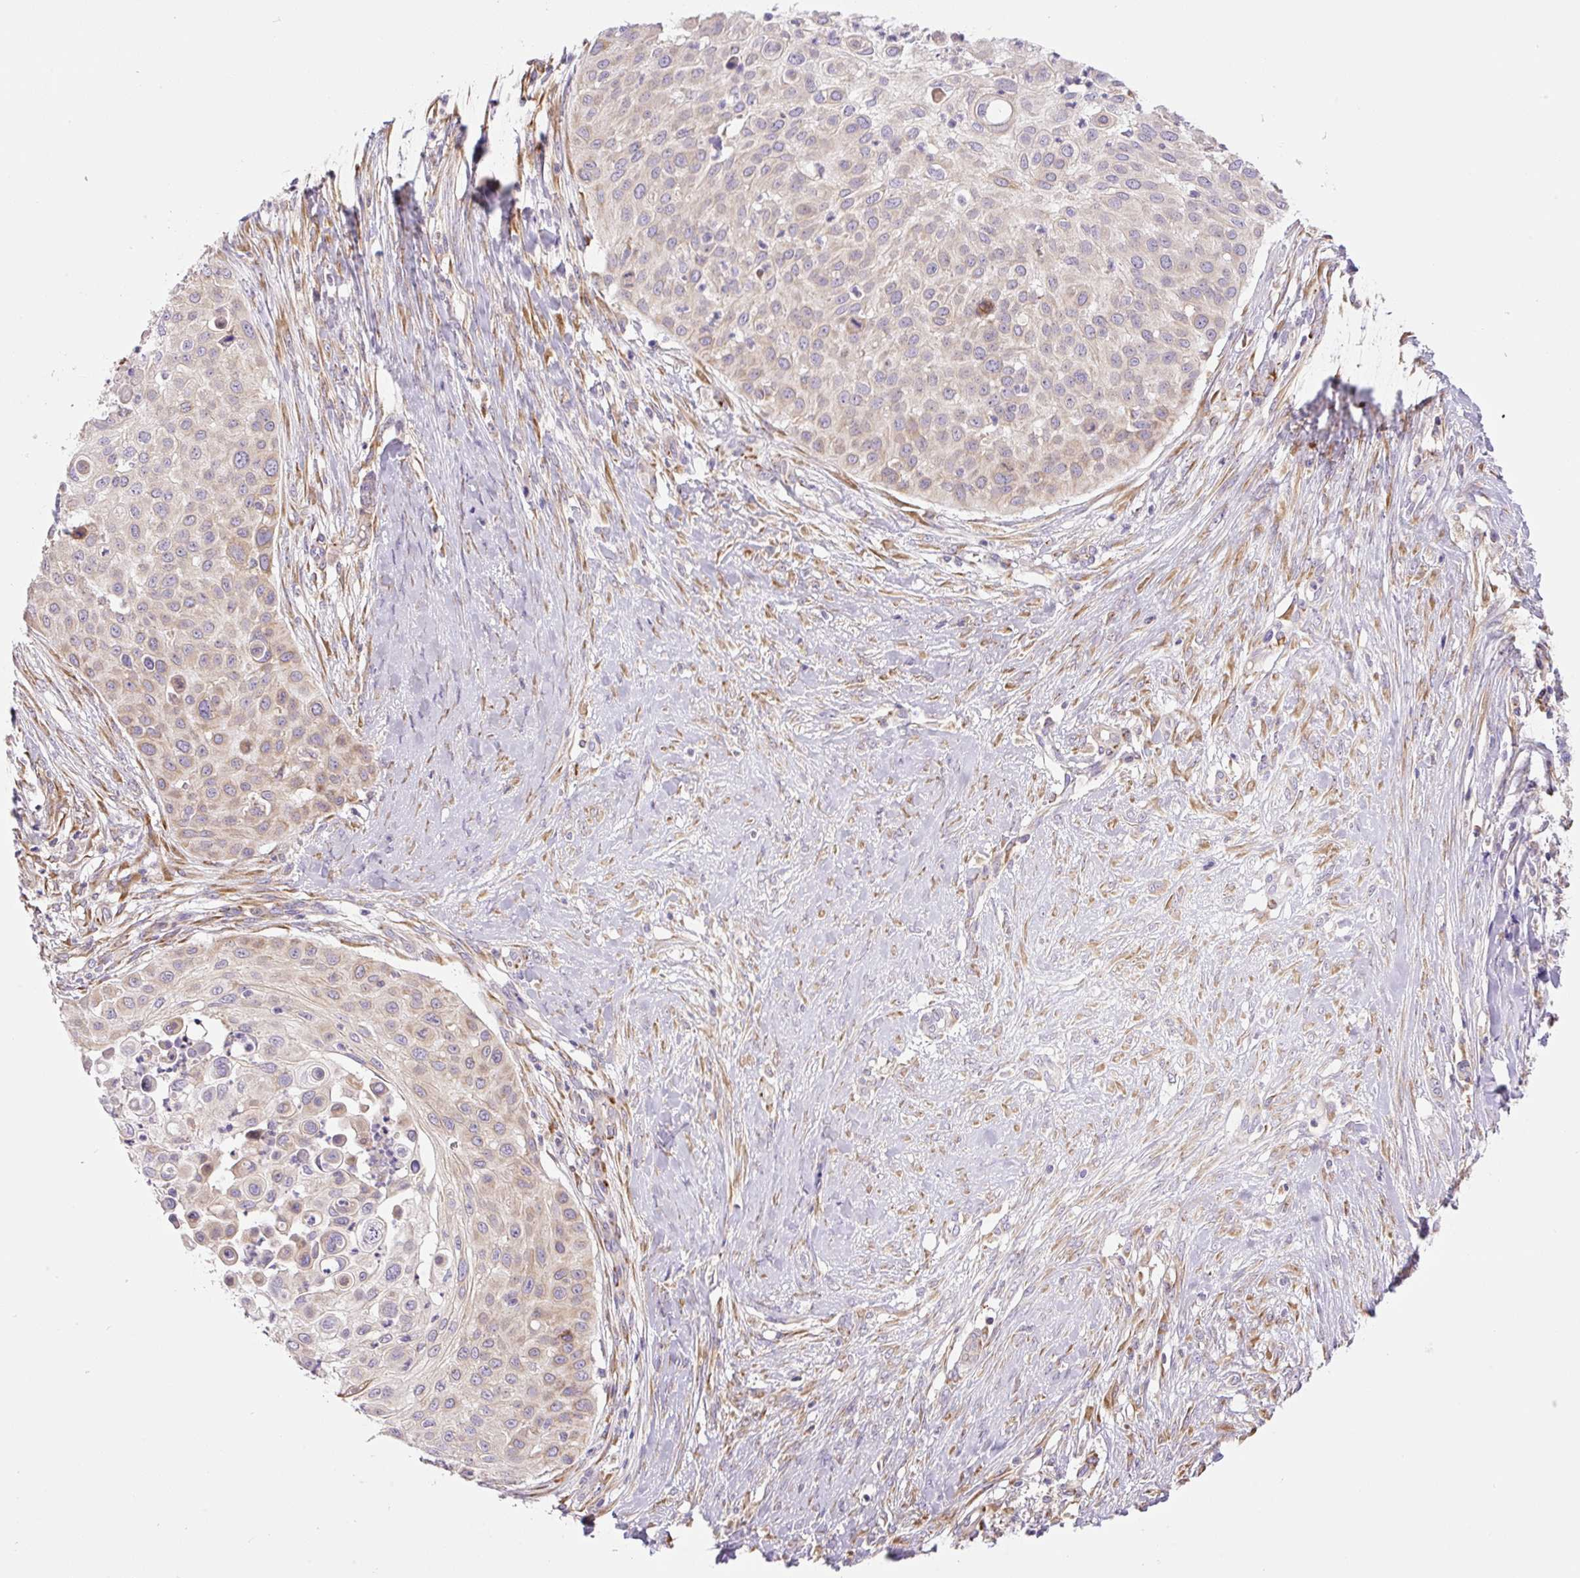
{"staining": {"intensity": "weak", "quantity": "<25%", "location": "cytoplasmic/membranous"}, "tissue": "skin cancer", "cell_type": "Tumor cells", "image_type": "cancer", "snomed": [{"axis": "morphology", "description": "Squamous cell carcinoma, NOS"}, {"axis": "topography", "description": "Skin"}], "caption": "Immunohistochemical staining of human skin squamous cell carcinoma reveals no significant positivity in tumor cells.", "gene": "POFUT1", "patient": {"sex": "female", "age": 87}}